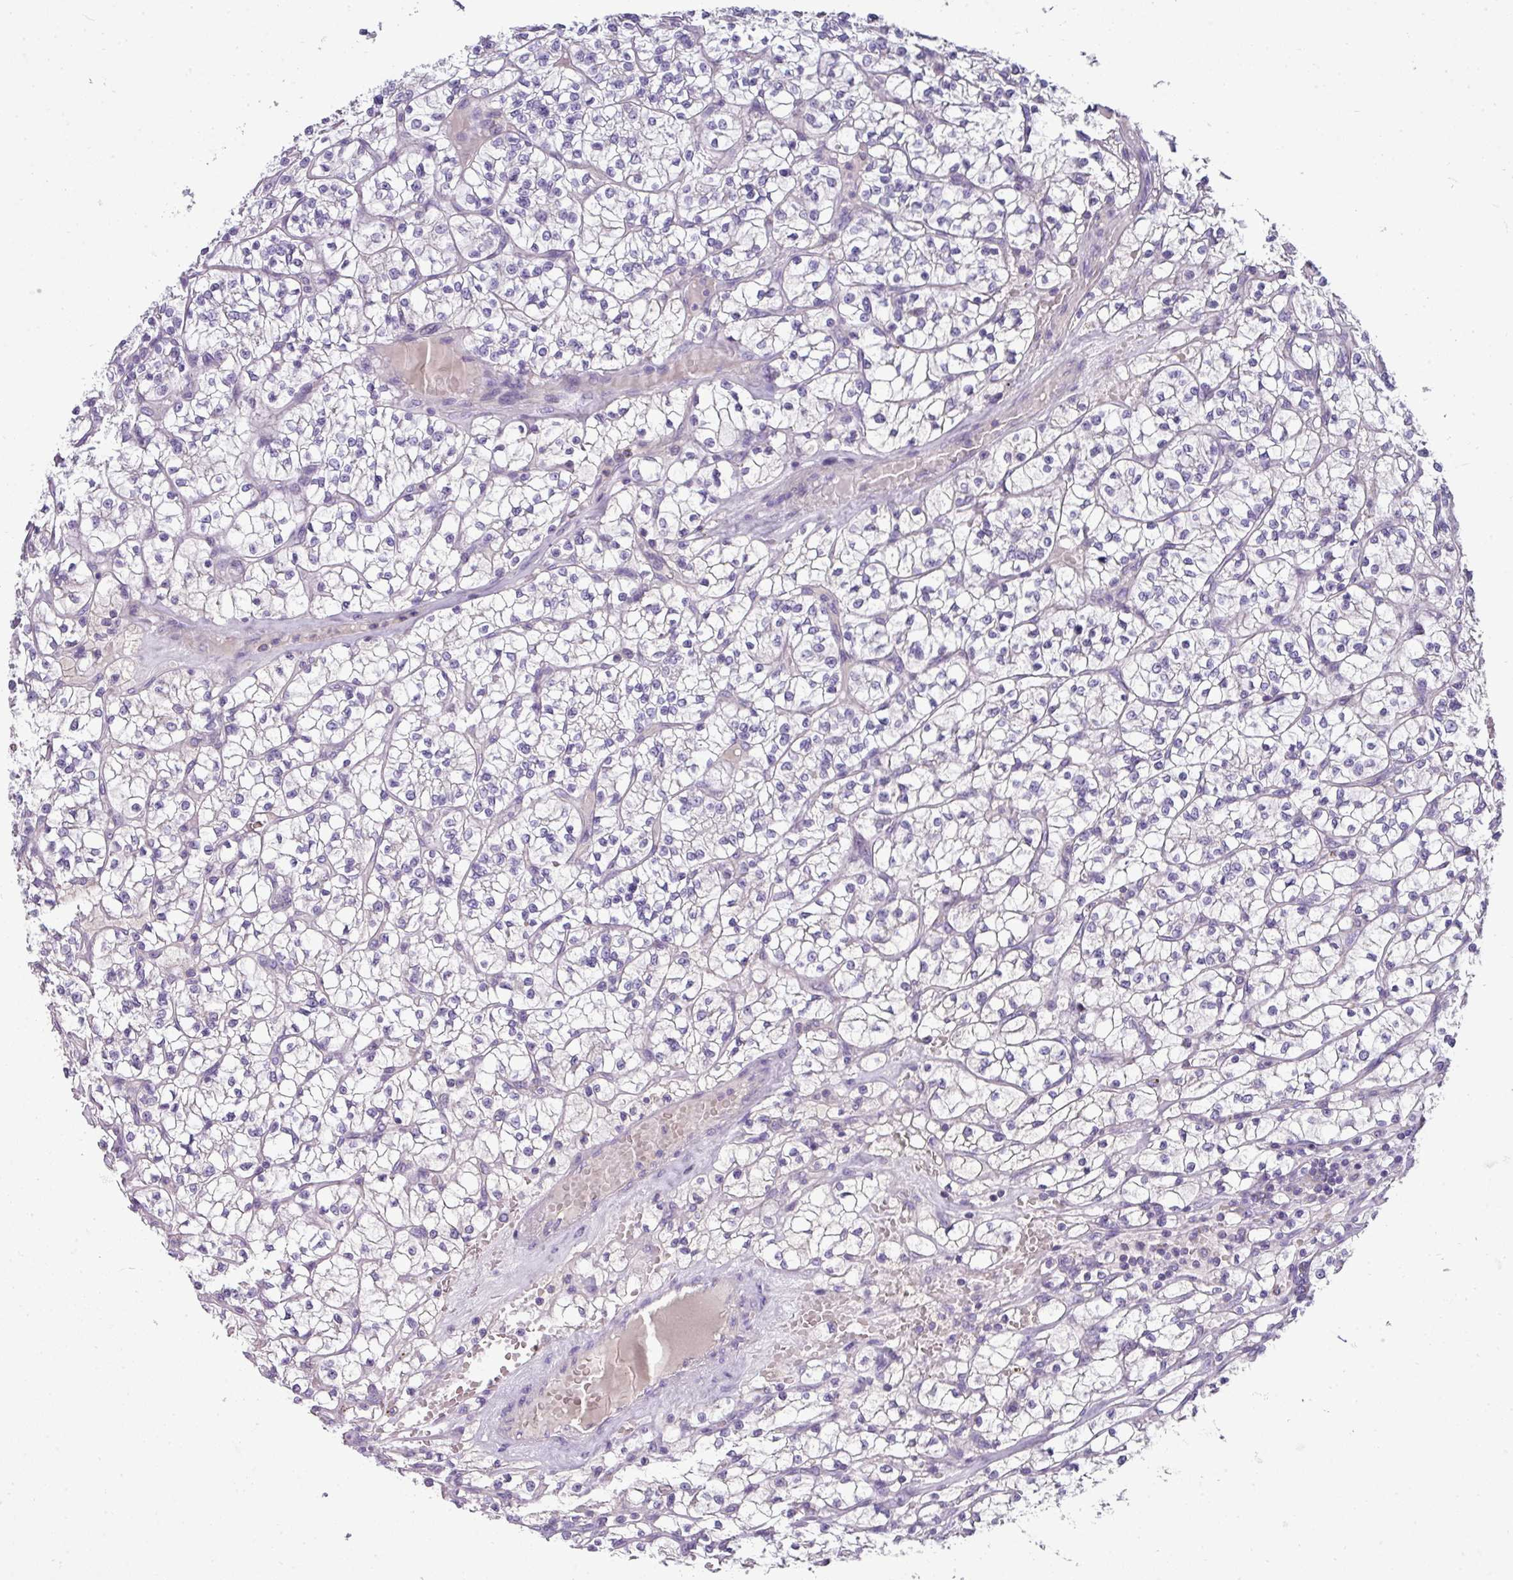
{"staining": {"intensity": "negative", "quantity": "none", "location": "none"}, "tissue": "renal cancer", "cell_type": "Tumor cells", "image_type": "cancer", "snomed": [{"axis": "morphology", "description": "Adenocarcinoma, NOS"}, {"axis": "topography", "description": "Kidney"}], "caption": "Tumor cells show no significant staining in renal cancer (adenocarcinoma). Brightfield microscopy of immunohistochemistry (IHC) stained with DAB (3,3'-diaminobenzidine) (brown) and hematoxylin (blue), captured at high magnification.", "gene": "ASXL3", "patient": {"sex": "female", "age": 64}}